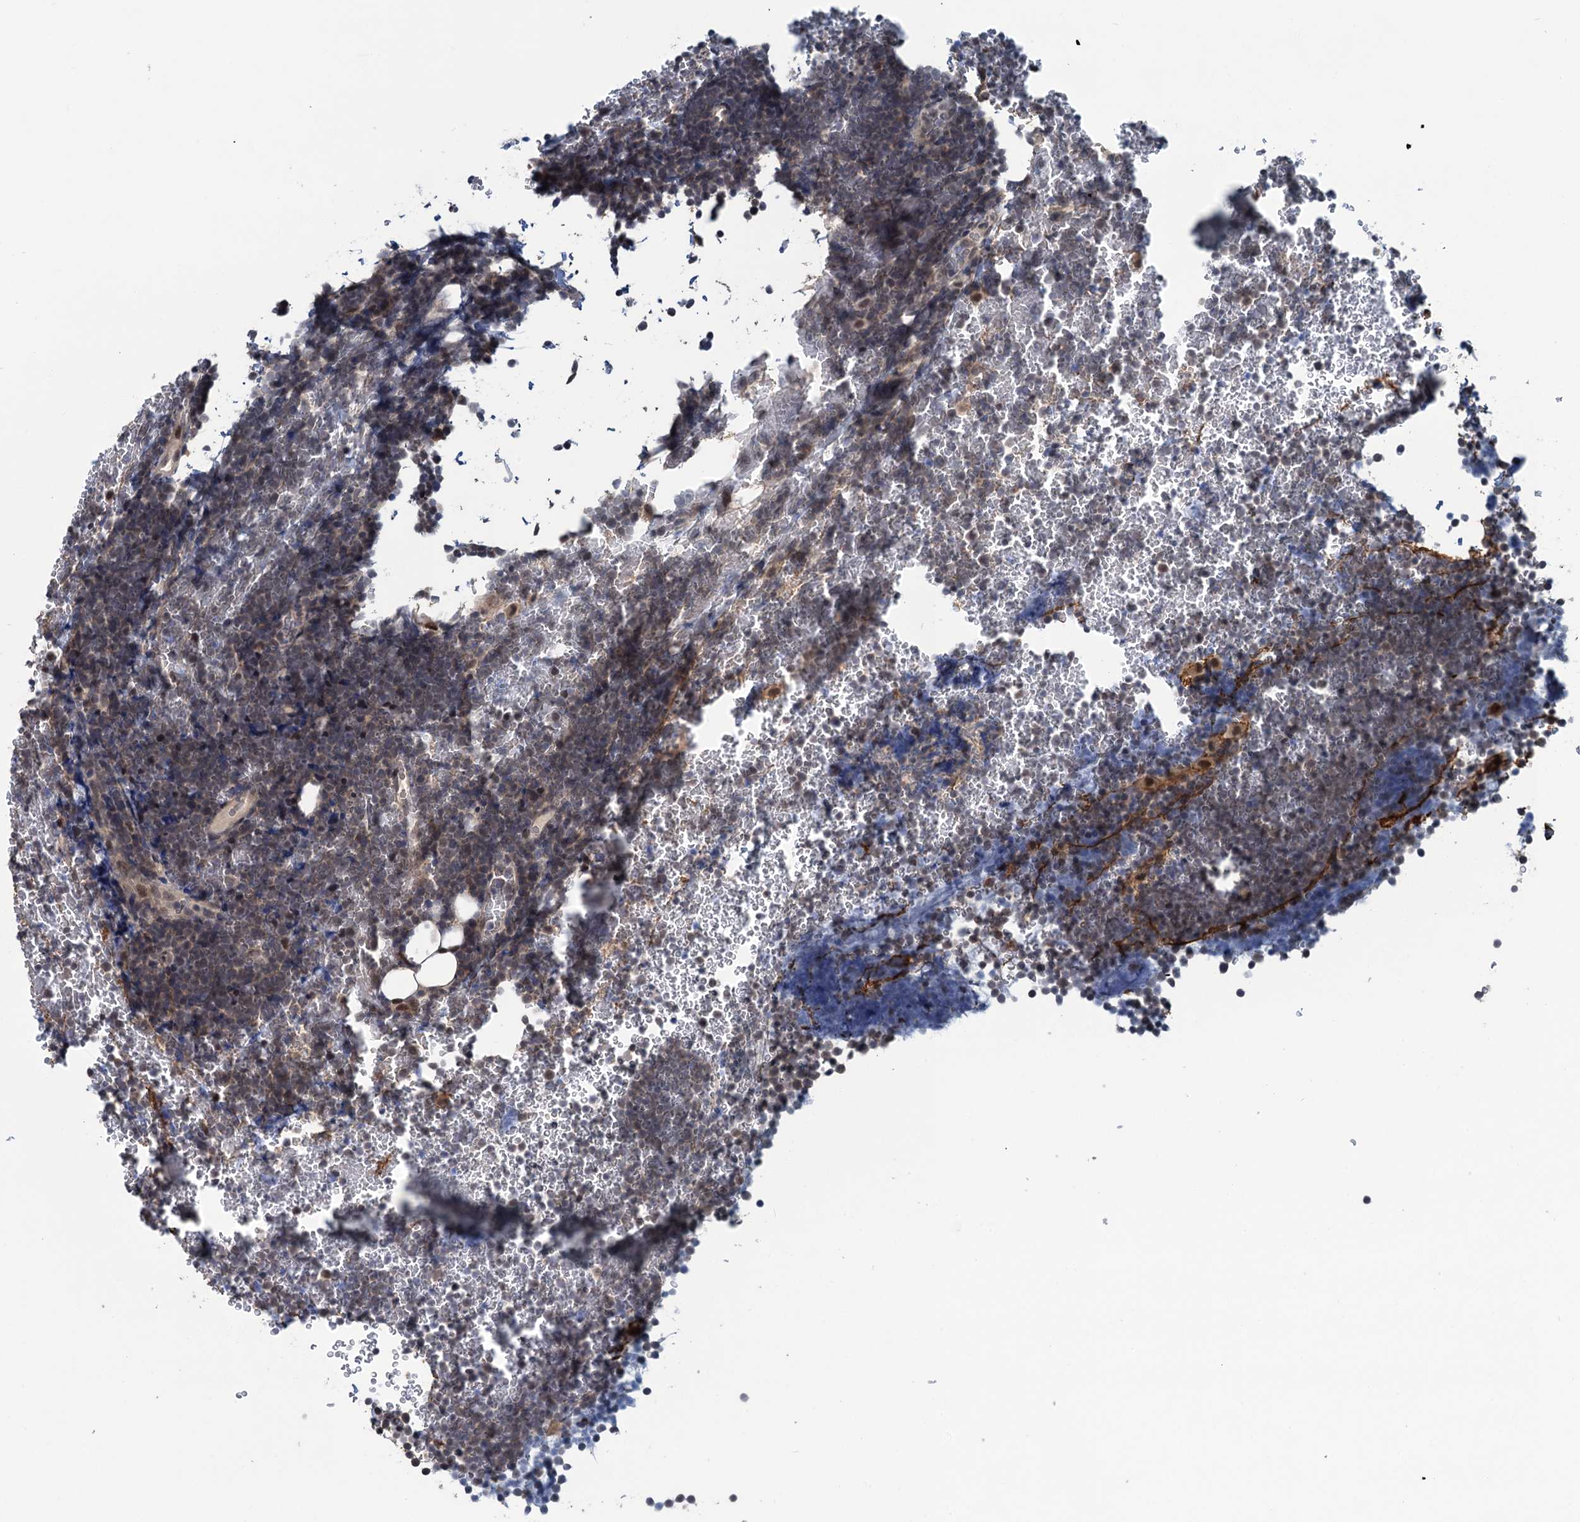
{"staining": {"intensity": "weak", "quantity": "25%-75%", "location": "nuclear"}, "tissue": "lymphoma", "cell_type": "Tumor cells", "image_type": "cancer", "snomed": [{"axis": "morphology", "description": "Malignant lymphoma, non-Hodgkin's type, High grade"}, {"axis": "topography", "description": "Lymph node"}], "caption": "There is low levels of weak nuclear expression in tumor cells of lymphoma, as demonstrated by immunohistochemical staining (brown color).", "gene": "SAE1", "patient": {"sex": "male", "age": 13}}